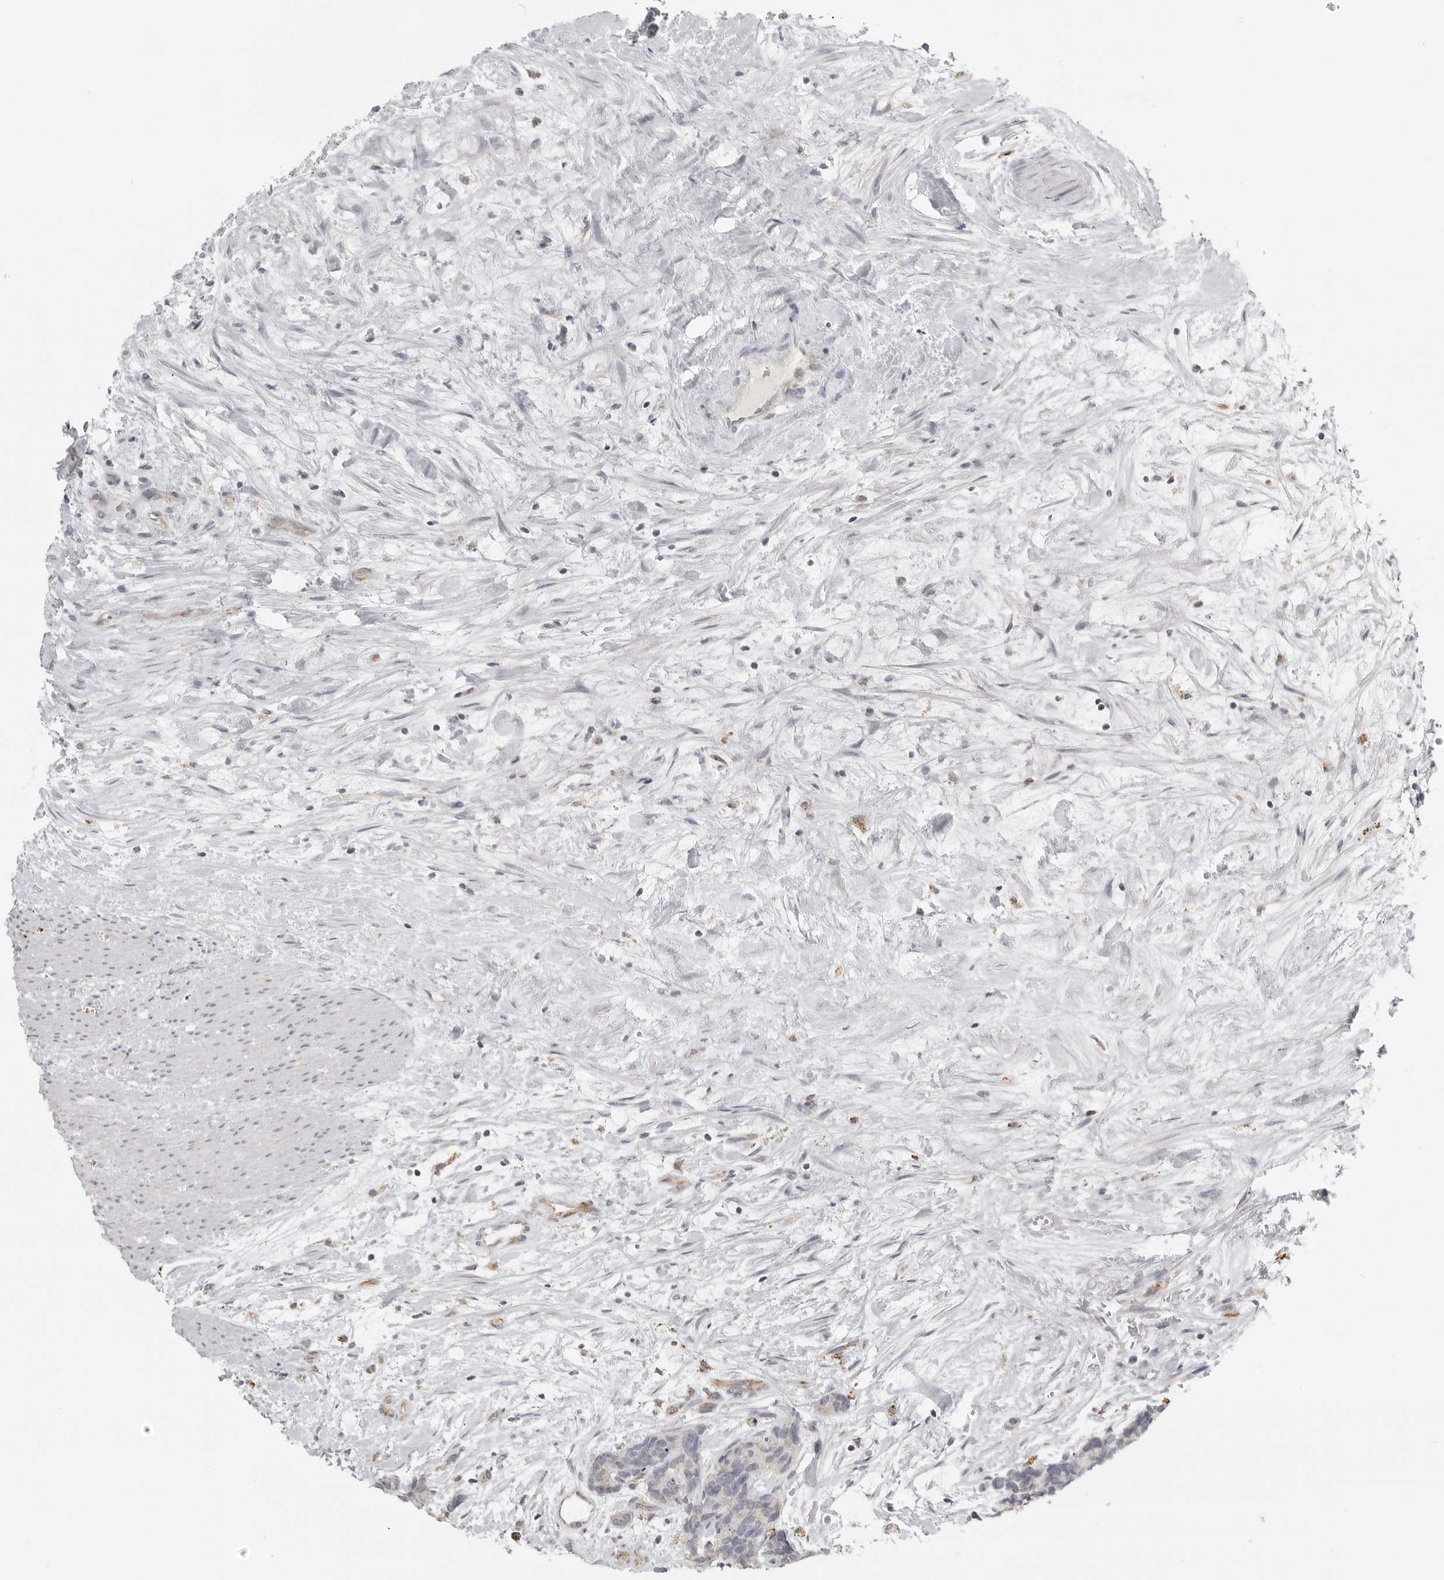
{"staining": {"intensity": "negative", "quantity": "none", "location": "none"}, "tissue": "carcinoid", "cell_type": "Tumor cells", "image_type": "cancer", "snomed": [{"axis": "morphology", "description": "Carcinoma, NOS"}, {"axis": "morphology", "description": "Carcinoid, malignant, NOS"}, {"axis": "topography", "description": "Urinary bladder"}], "caption": "Tumor cells show no significant protein expression in carcinoid (malignant).", "gene": "RXFP3", "patient": {"sex": "male", "age": 57}}